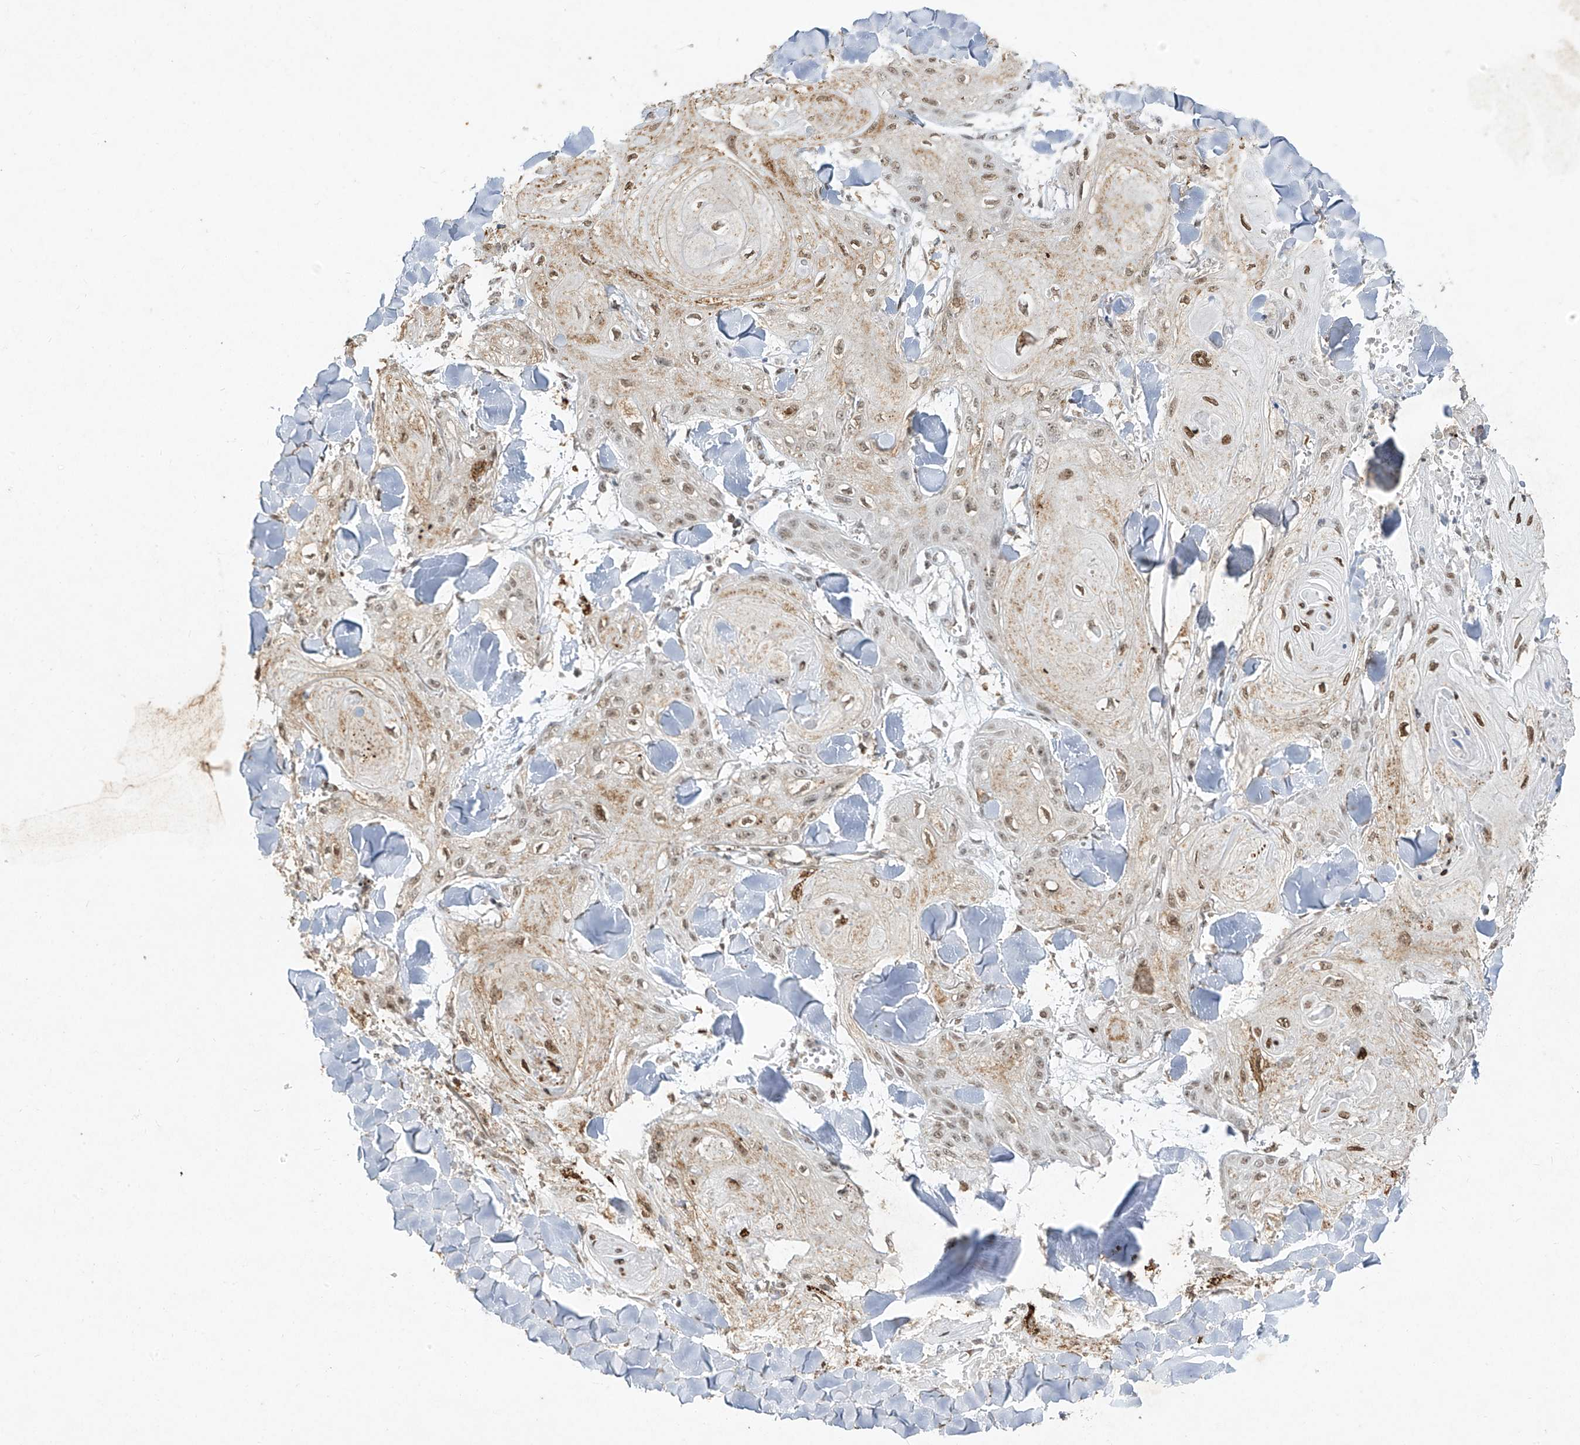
{"staining": {"intensity": "weak", "quantity": "25%-75%", "location": "nuclear"}, "tissue": "skin cancer", "cell_type": "Tumor cells", "image_type": "cancer", "snomed": [{"axis": "morphology", "description": "Squamous cell carcinoma, NOS"}, {"axis": "topography", "description": "Skin"}], "caption": "Tumor cells display low levels of weak nuclear expression in about 25%-75% of cells in squamous cell carcinoma (skin). The staining was performed using DAB to visualize the protein expression in brown, while the nuclei were stained in blue with hematoxylin (Magnification: 20x).", "gene": "ATRIP", "patient": {"sex": "male", "age": 74}}